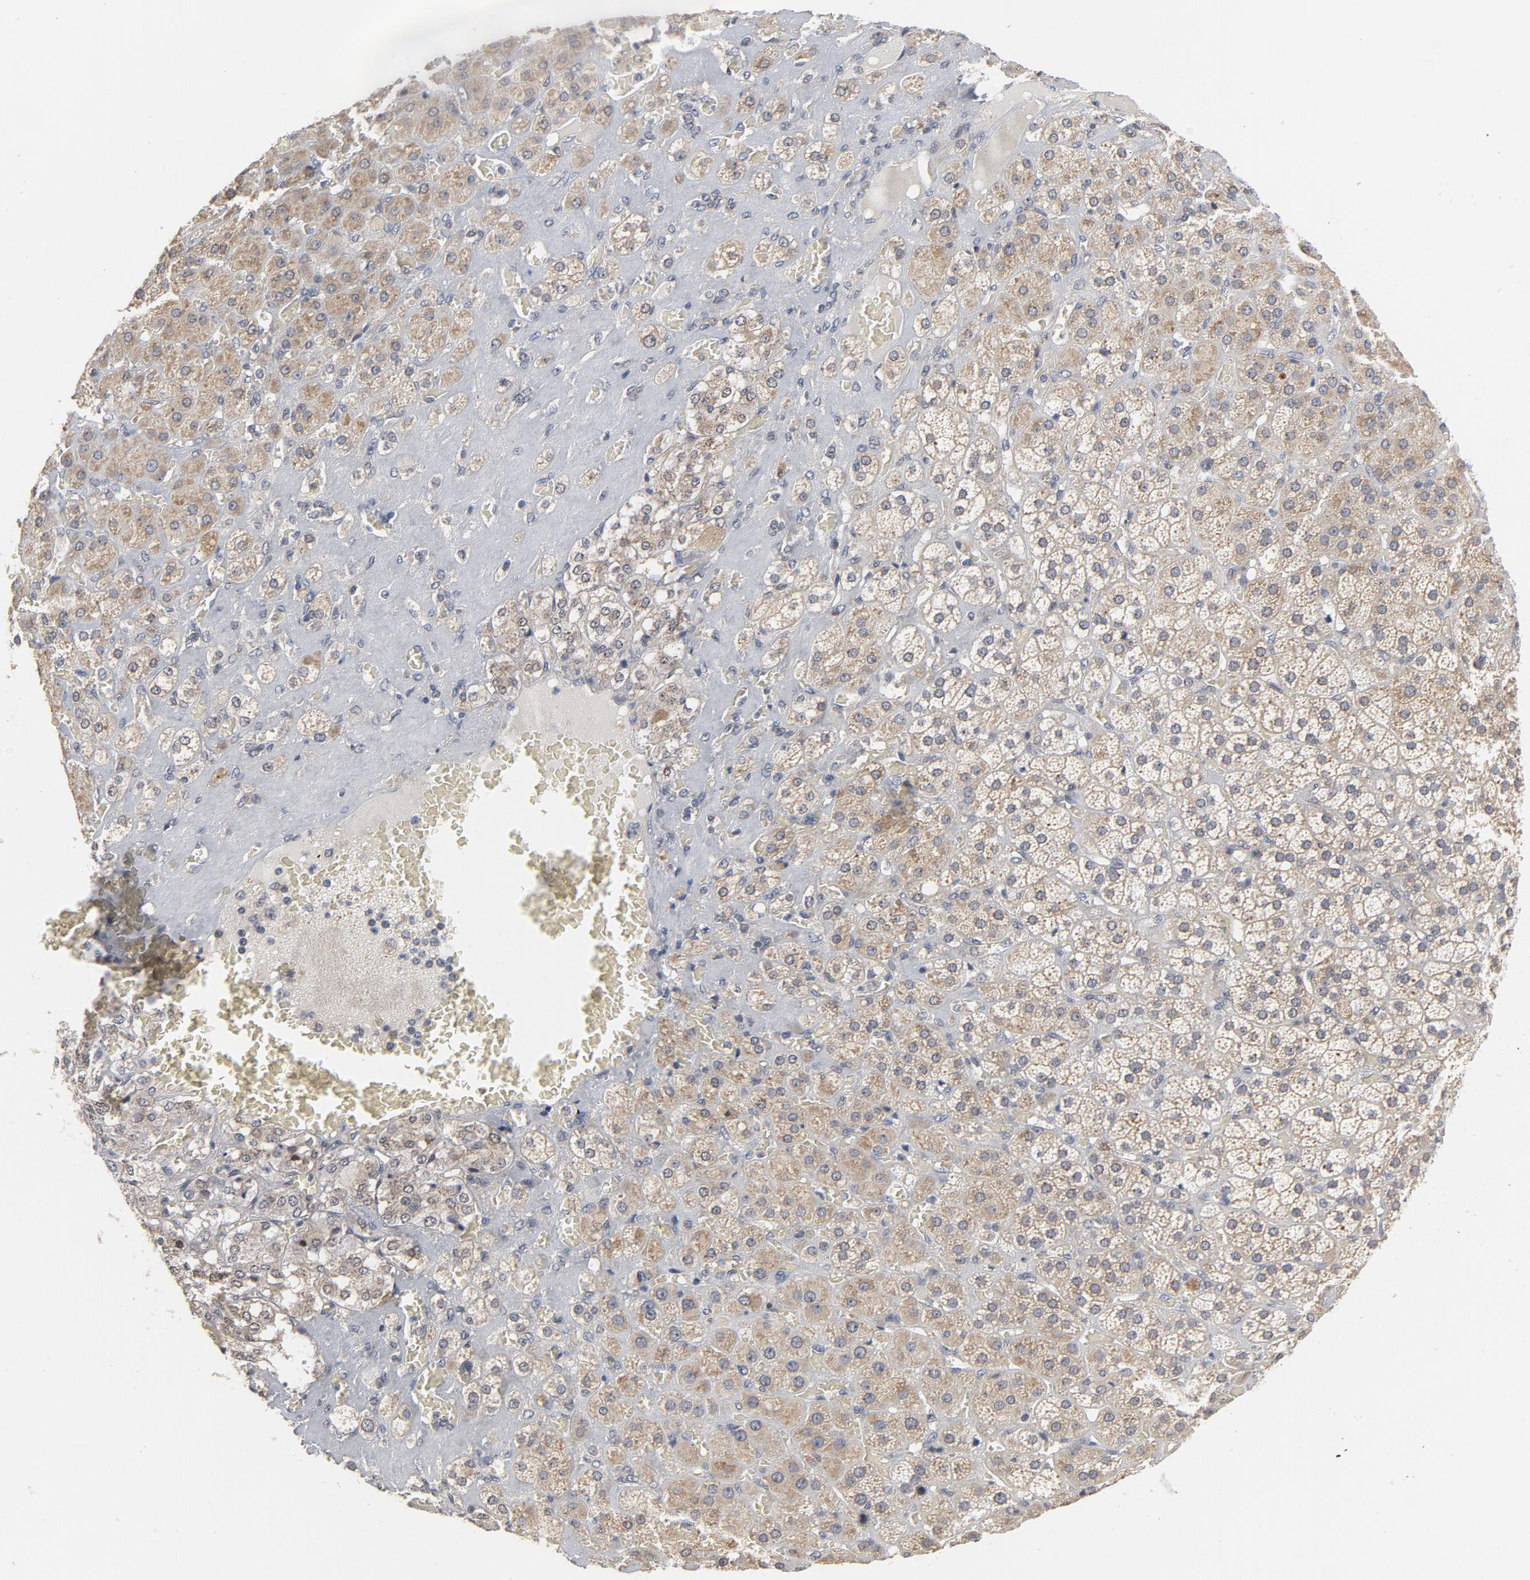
{"staining": {"intensity": "moderate", "quantity": ">75%", "location": "cytoplasmic/membranous"}, "tissue": "adrenal gland", "cell_type": "Glandular cells", "image_type": "normal", "snomed": [{"axis": "morphology", "description": "Normal tissue, NOS"}, {"axis": "topography", "description": "Adrenal gland"}], "caption": "About >75% of glandular cells in normal adrenal gland show moderate cytoplasmic/membranous protein staining as visualized by brown immunohistochemical staining.", "gene": "PPP1R1B", "patient": {"sex": "female", "age": 71}}